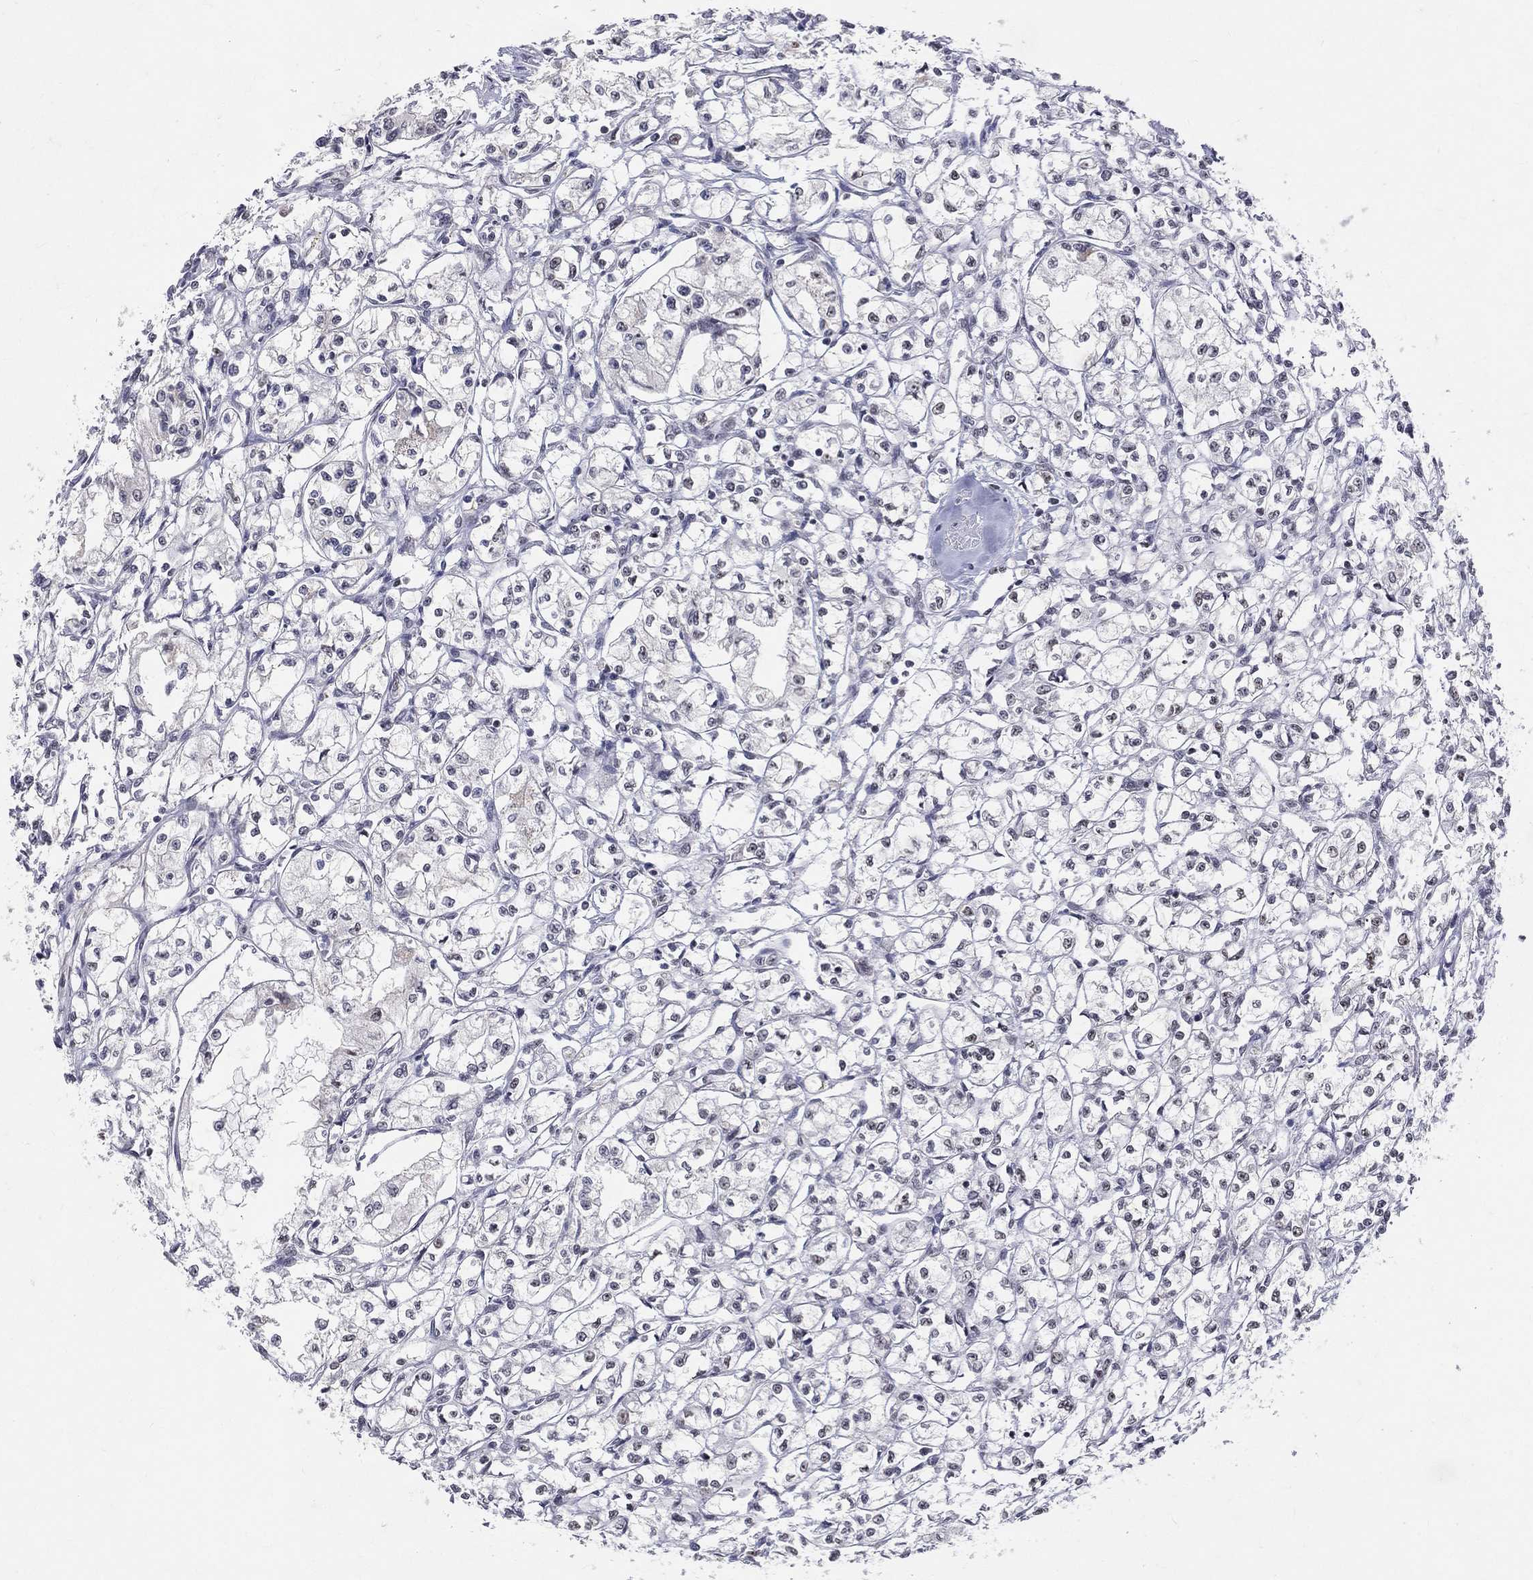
{"staining": {"intensity": "negative", "quantity": "none", "location": "none"}, "tissue": "renal cancer", "cell_type": "Tumor cells", "image_type": "cancer", "snomed": [{"axis": "morphology", "description": "Adenocarcinoma, NOS"}, {"axis": "topography", "description": "Kidney"}], "caption": "There is no significant staining in tumor cells of renal cancer.", "gene": "CDK7", "patient": {"sex": "male", "age": 56}}